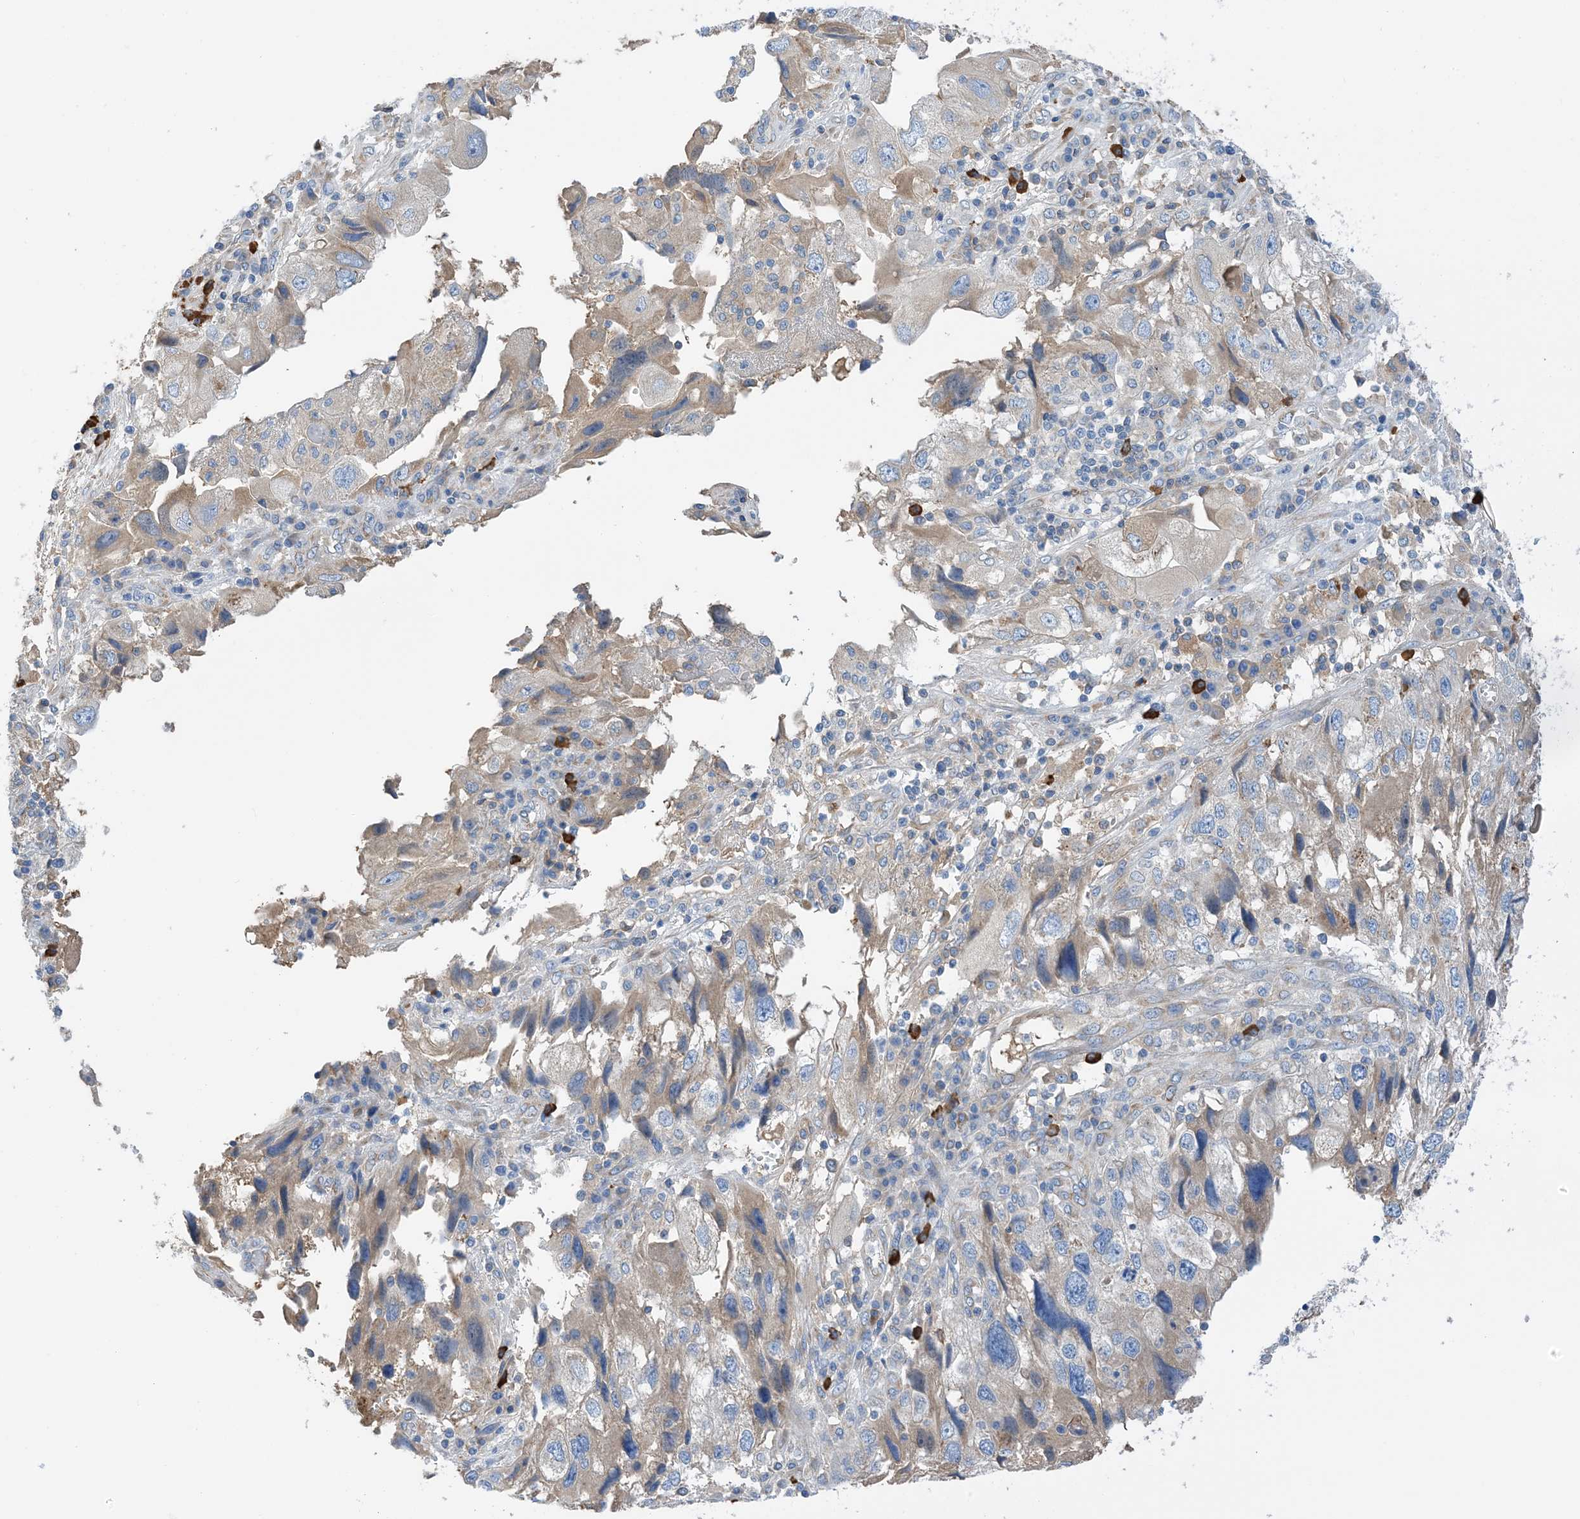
{"staining": {"intensity": "weak", "quantity": "<25%", "location": "cytoplasmic/membranous"}, "tissue": "endometrial cancer", "cell_type": "Tumor cells", "image_type": "cancer", "snomed": [{"axis": "morphology", "description": "Adenocarcinoma, NOS"}, {"axis": "topography", "description": "Endometrium"}], "caption": "A high-resolution micrograph shows immunohistochemistry (IHC) staining of endometrial adenocarcinoma, which reveals no significant staining in tumor cells. Brightfield microscopy of immunohistochemistry stained with DAB (3,3'-diaminobenzidine) (brown) and hematoxylin (blue), captured at high magnification.", "gene": "SLC5A11", "patient": {"sex": "female", "age": 49}}